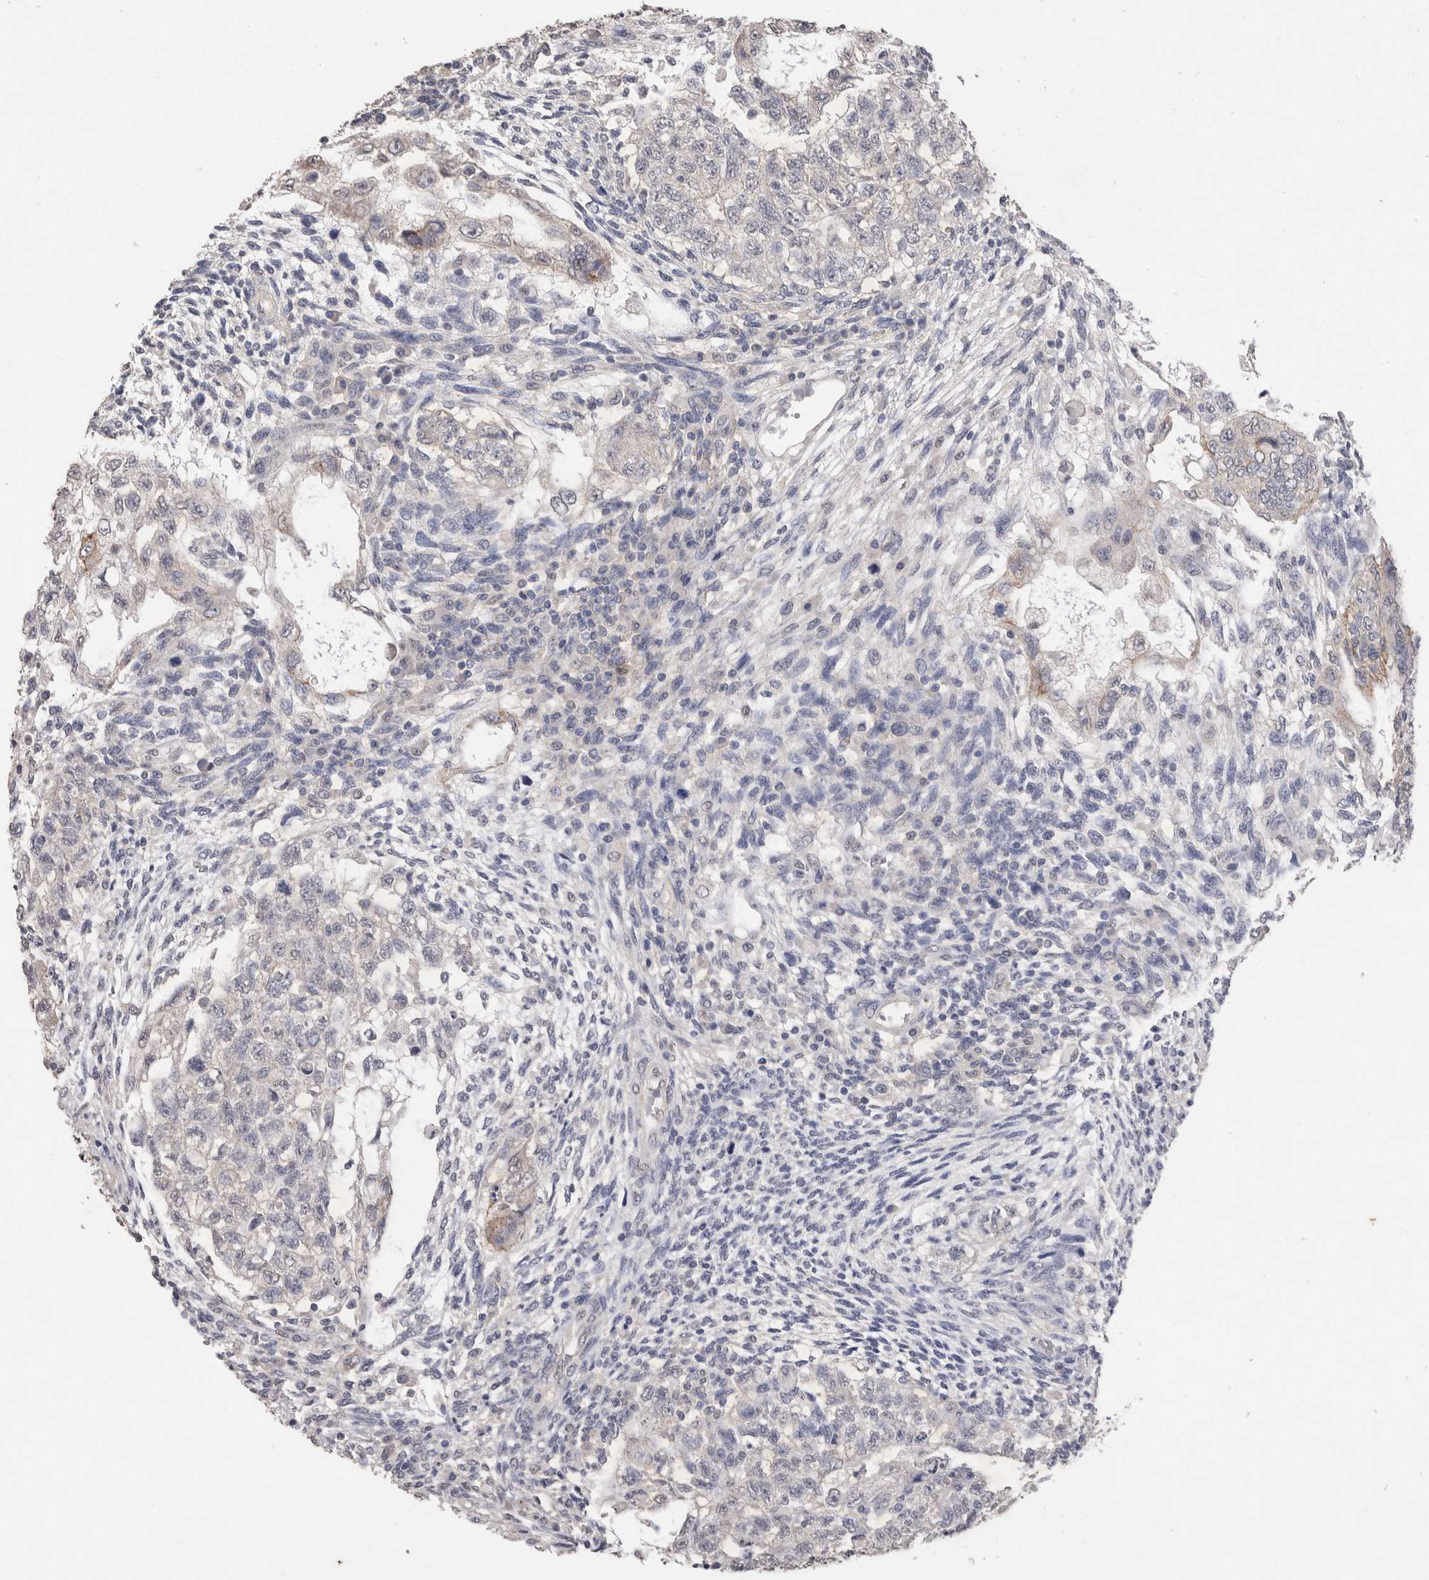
{"staining": {"intensity": "weak", "quantity": "<25%", "location": "cytoplasmic/membranous"}, "tissue": "testis cancer", "cell_type": "Tumor cells", "image_type": "cancer", "snomed": [{"axis": "morphology", "description": "Normal tissue, NOS"}, {"axis": "morphology", "description": "Carcinoma, Embryonal, NOS"}, {"axis": "topography", "description": "Testis"}], "caption": "IHC micrograph of neoplastic tissue: human testis cancer stained with DAB exhibits no significant protein positivity in tumor cells.", "gene": "CDH6", "patient": {"sex": "male", "age": 36}}